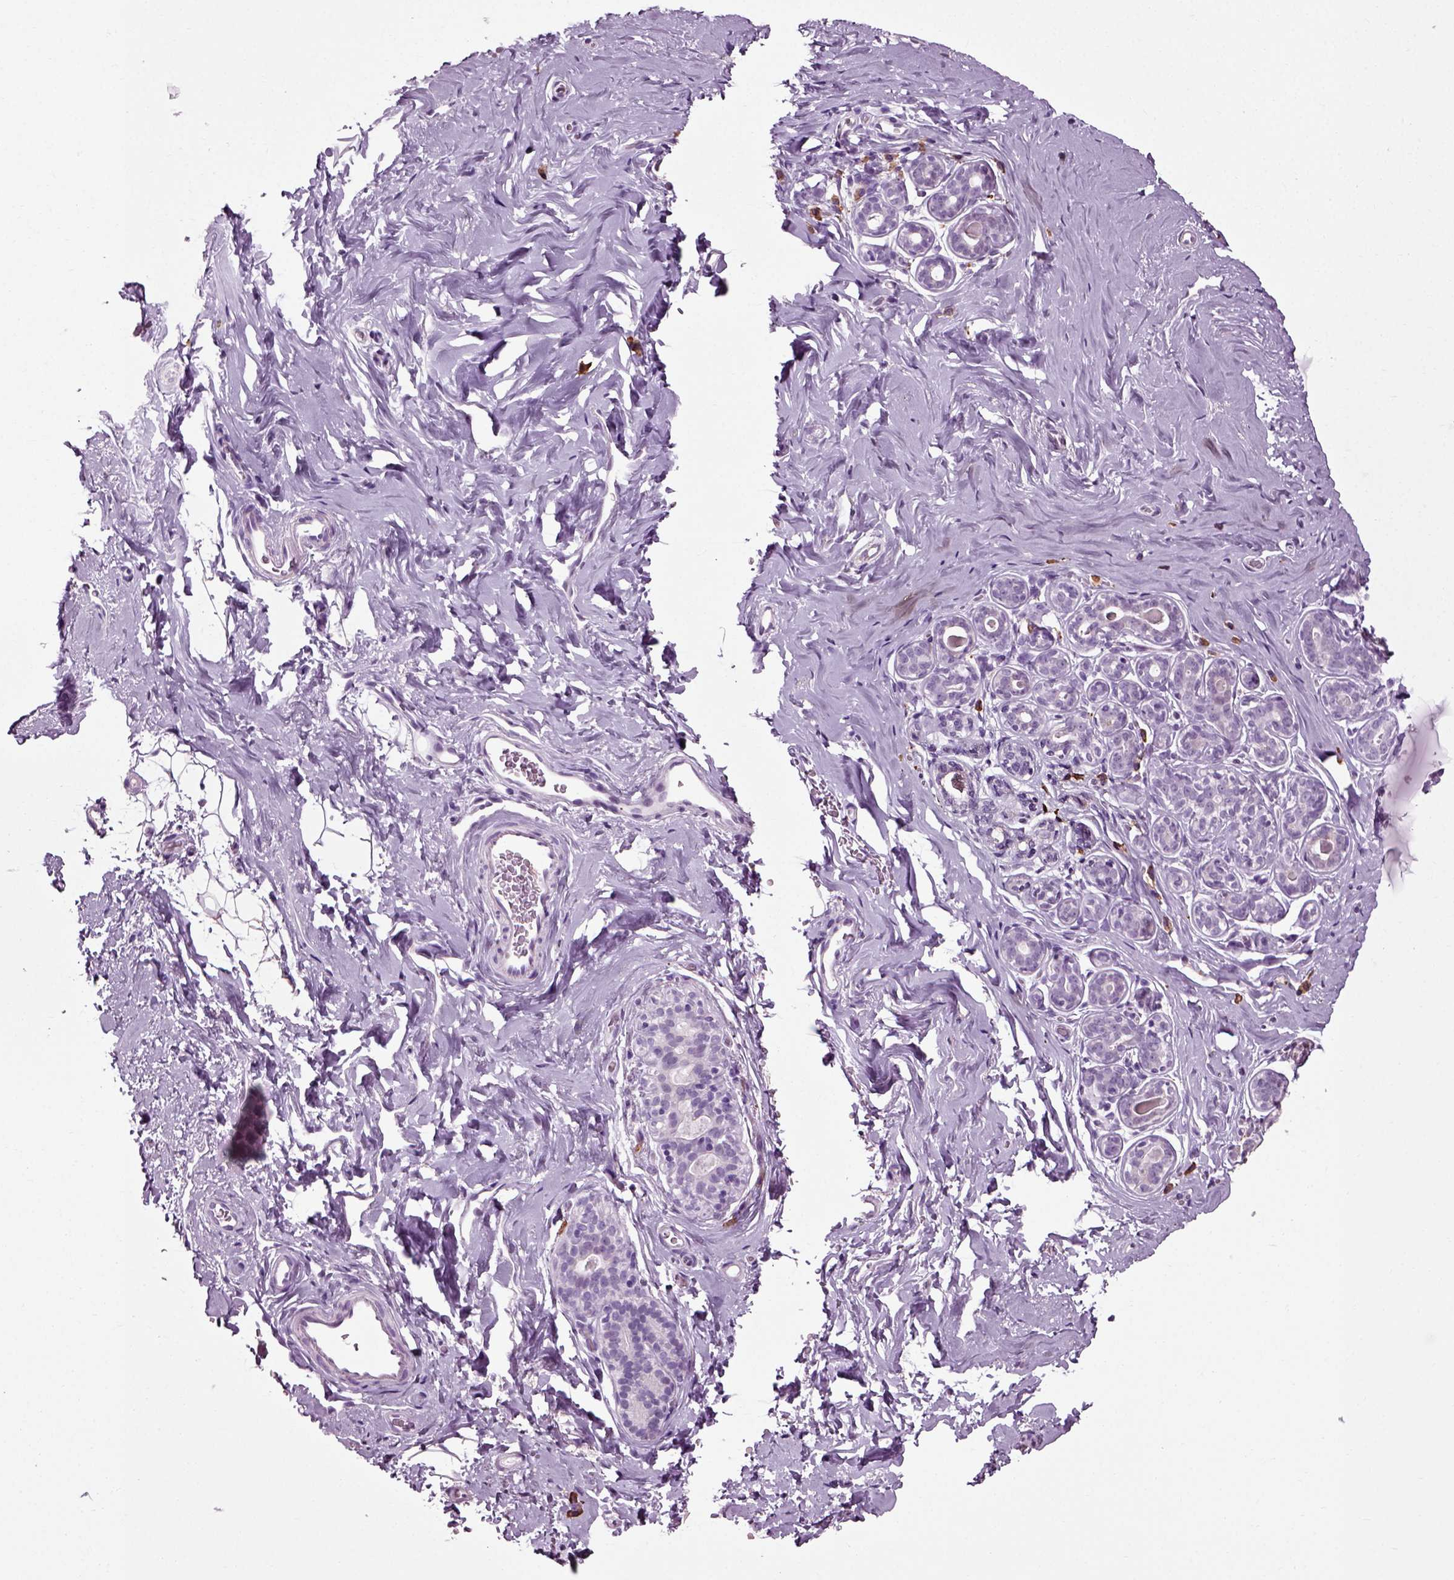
{"staining": {"intensity": "negative", "quantity": "none", "location": "none"}, "tissue": "breast", "cell_type": "Adipocytes", "image_type": "normal", "snomed": [{"axis": "morphology", "description": "Normal tissue, NOS"}, {"axis": "topography", "description": "Skin"}, {"axis": "topography", "description": "Breast"}], "caption": "Adipocytes are negative for brown protein staining in unremarkable breast. Nuclei are stained in blue.", "gene": "SLC26A8", "patient": {"sex": "female", "age": 43}}